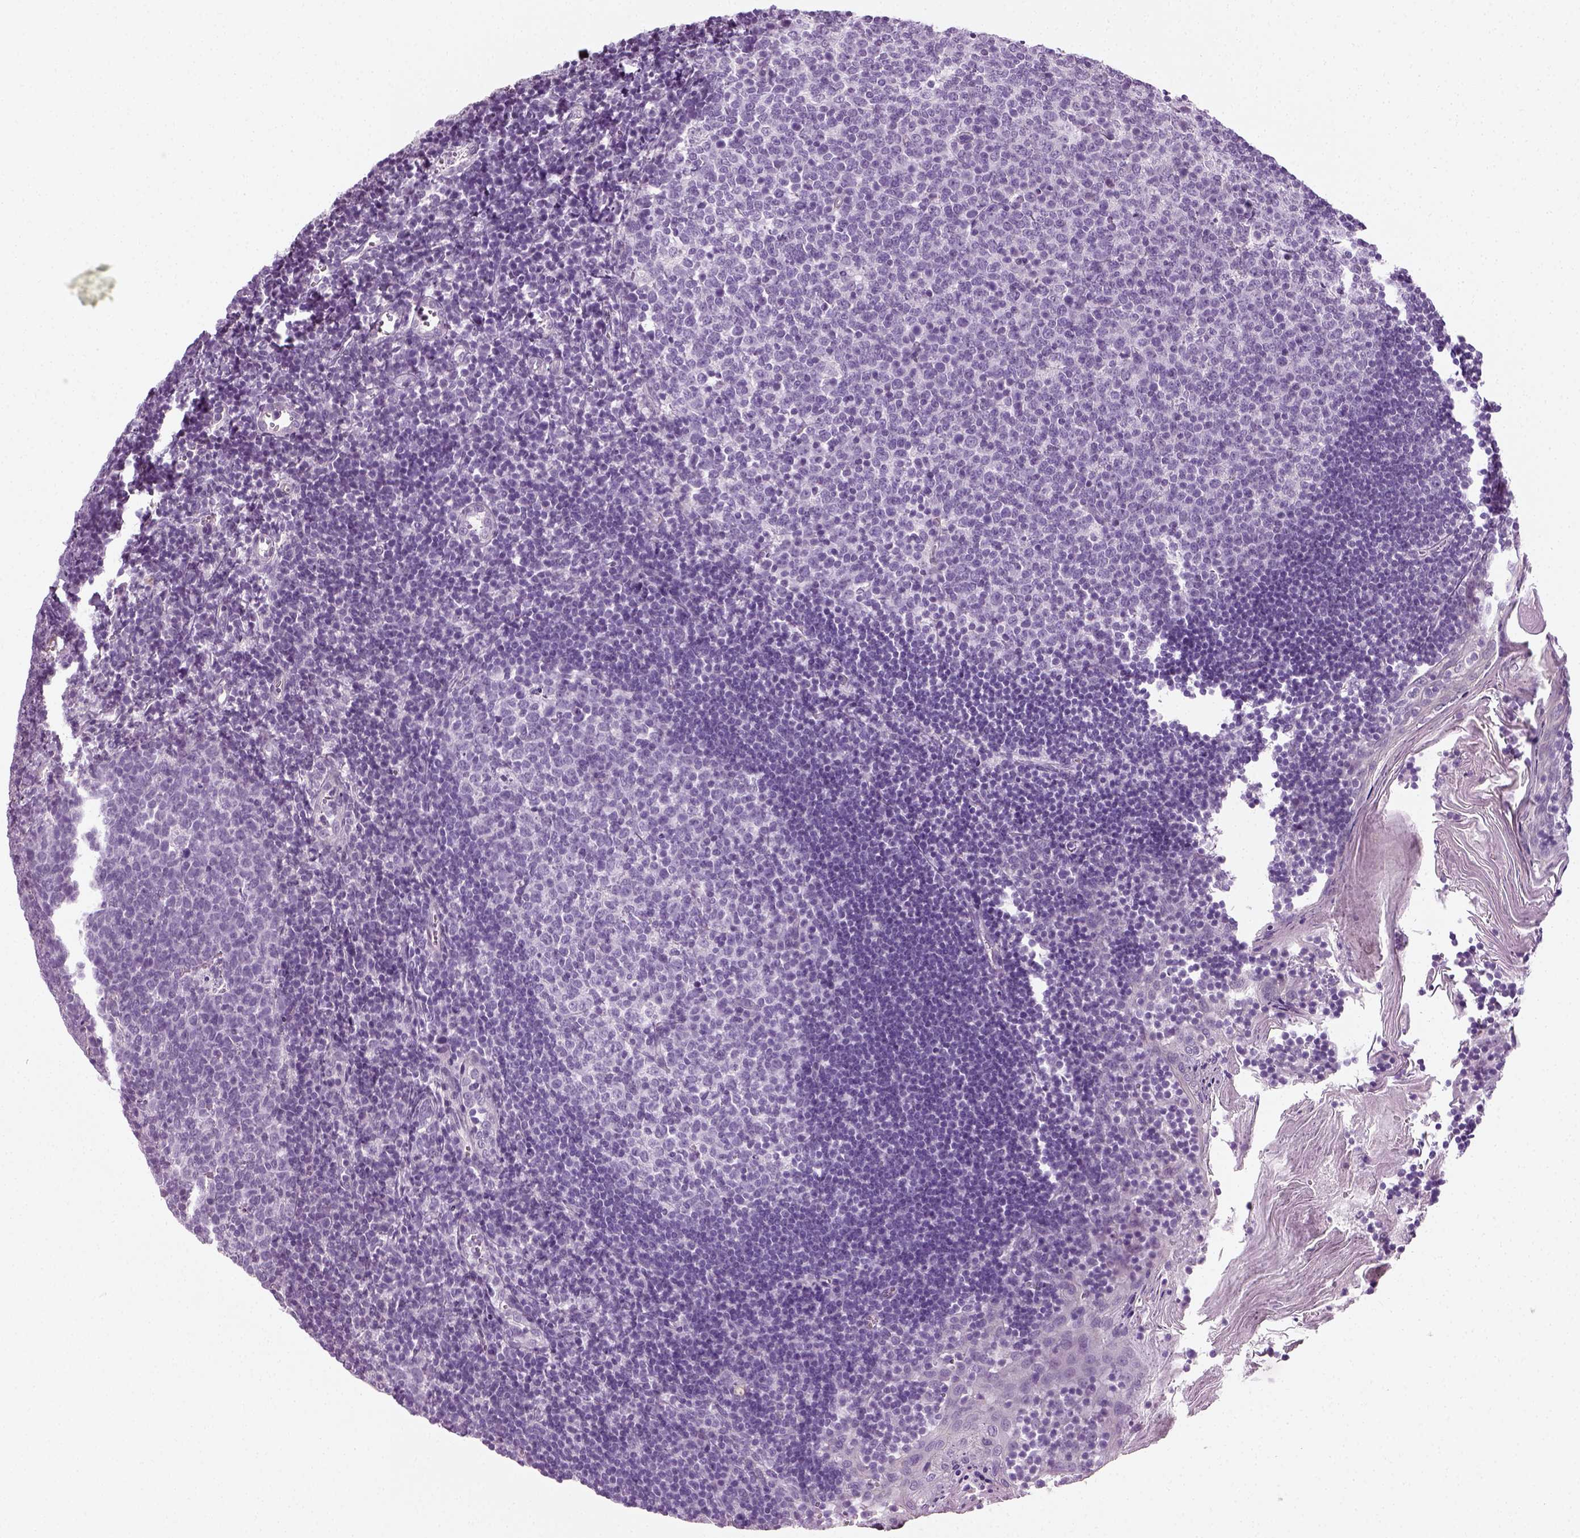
{"staining": {"intensity": "negative", "quantity": "none", "location": "none"}, "tissue": "lymph node", "cell_type": "Germinal center cells", "image_type": "normal", "snomed": [{"axis": "morphology", "description": "Normal tissue, NOS"}, {"axis": "topography", "description": "Lymph node"}], "caption": "High power microscopy micrograph of an IHC micrograph of benign lymph node, revealing no significant staining in germinal center cells. (DAB IHC visualized using brightfield microscopy, high magnification).", "gene": "SPATA31E1", "patient": {"sex": "female", "age": 21}}